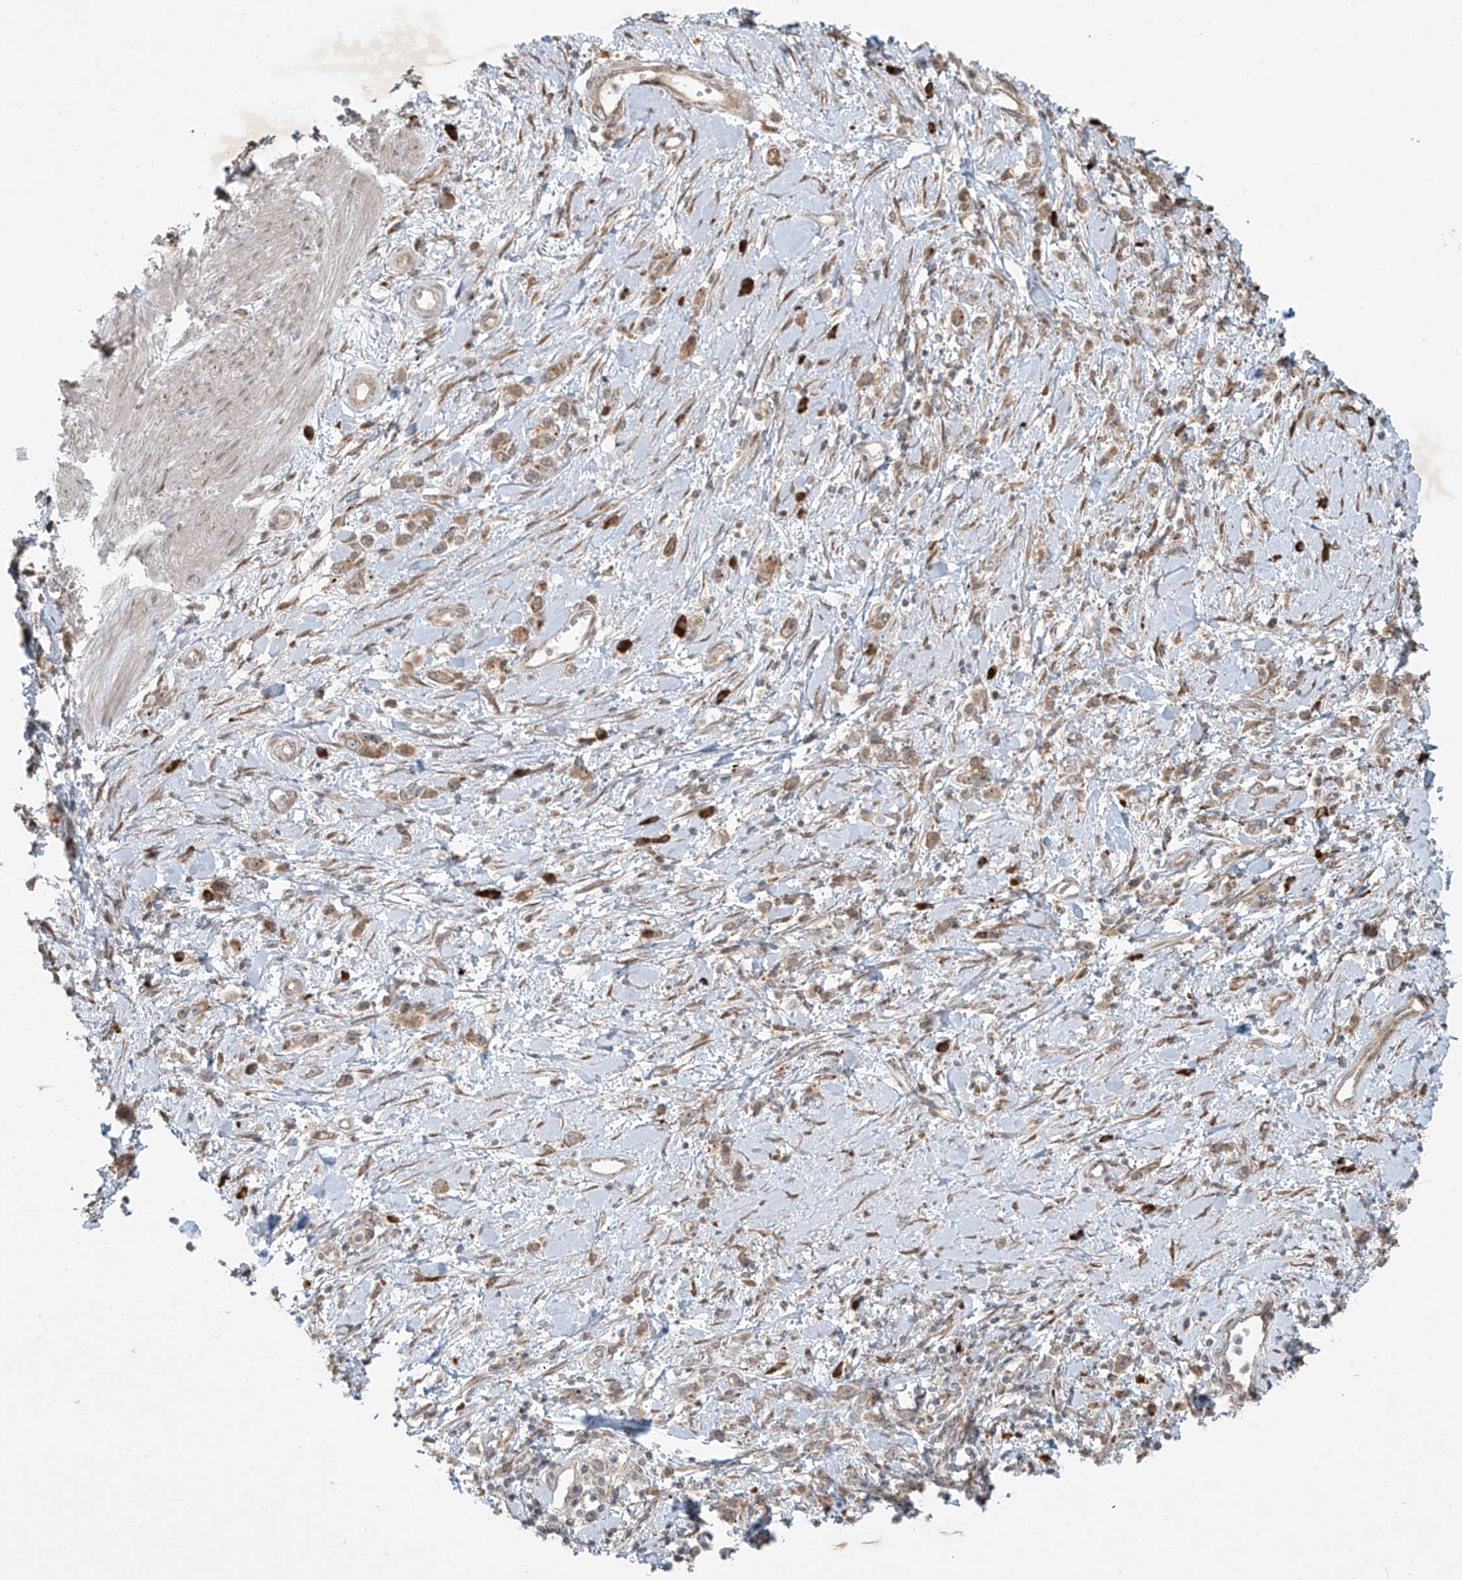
{"staining": {"intensity": "moderate", "quantity": ">75%", "location": "cytoplasmic/membranous"}, "tissue": "stomach cancer", "cell_type": "Tumor cells", "image_type": "cancer", "snomed": [{"axis": "morphology", "description": "Adenocarcinoma, NOS"}, {"axis": "topography", "description": "Stomach"}], "caption": "IHC (DAB (3,3'-diaminobenzidine)) staining of stomach cancer shows moderate cytoplasmic/membranous protein staining in approximately >75% of tumor cells.", "gene": "PLEKHM3", "patient": {"sex": "female", "age": 76}}